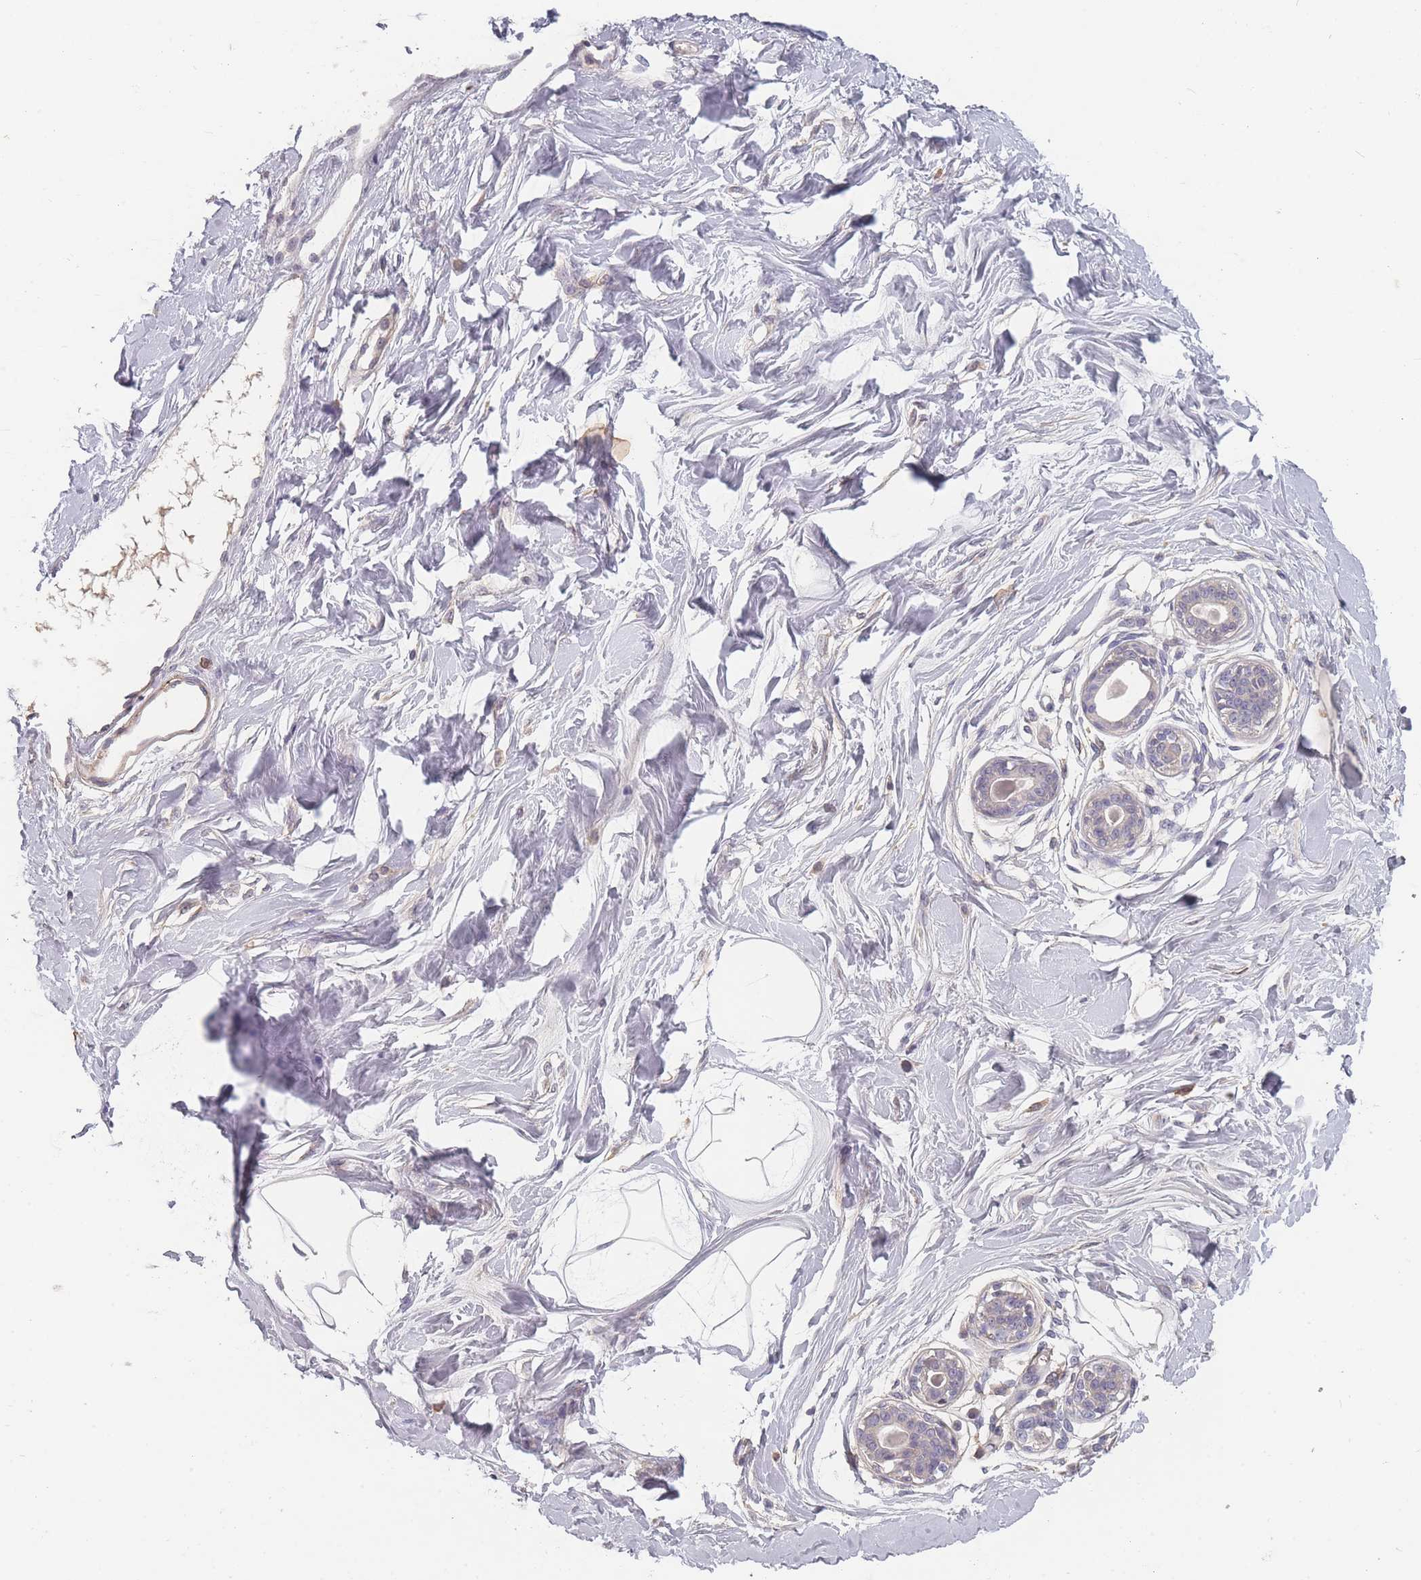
{"staining": {"intensity": "negative", "quantity": "none", "location": "none"}, "tissue": "breast", "cell_type": "Adipocytes", "image_type": "normal", "snomed": [{"axis": "morphology", "description": "Normal tissue, NOS"}, {"axis": "topography", "description": "Breast"}], "caption": "Adipocytes are negative for brown protein staining in normal breast. (Stains: DAB IHC with hematoxylin counter stain, Microscopy: brightfield microscopy at high magnification).", "gene": "BST1", "patient": {"sex": "female", "age": 45}}